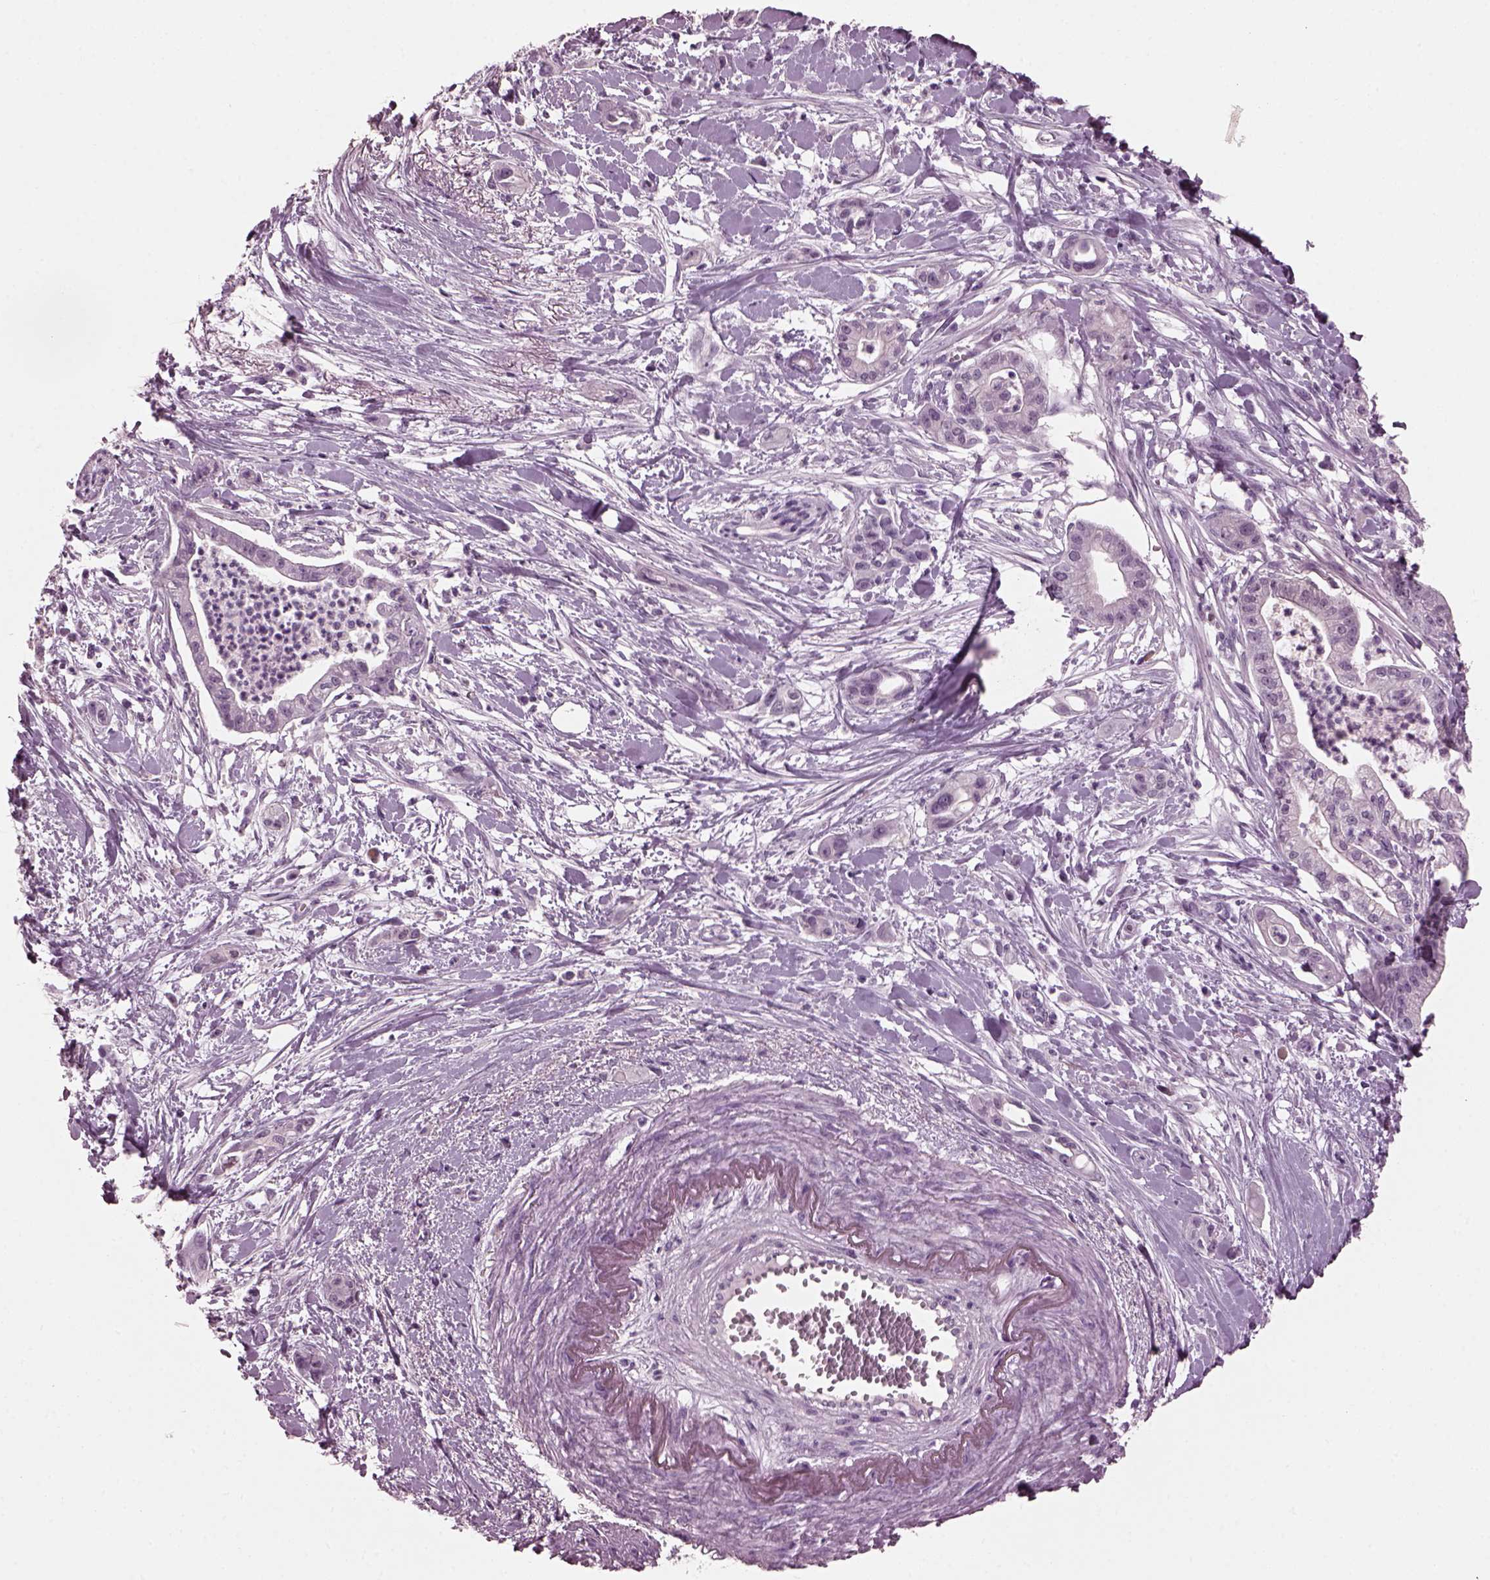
{"staining": {"intensity": "negative", "quantity": "none", "location": "none"}, "tissue": "pancreatic cancer", "cell_type": "Tumor cells", "image_type": "cancer", "snomed": [{"axis": "morphology", "description": "Normal tissue, NOS"}, {"axis": "morphology", "description": "Adenocarcinoma, NOS"}, {"axis": "topography", "description": "Lymph node"}, {"axis": "topography", "description": "Pancreas"}], "caption": "Tumor cells are negative for brown protein staining in adenocarcinoma (pancreatic).", "gene": "SLC6A17", "patient": {"sex": "female", "age": 58}}